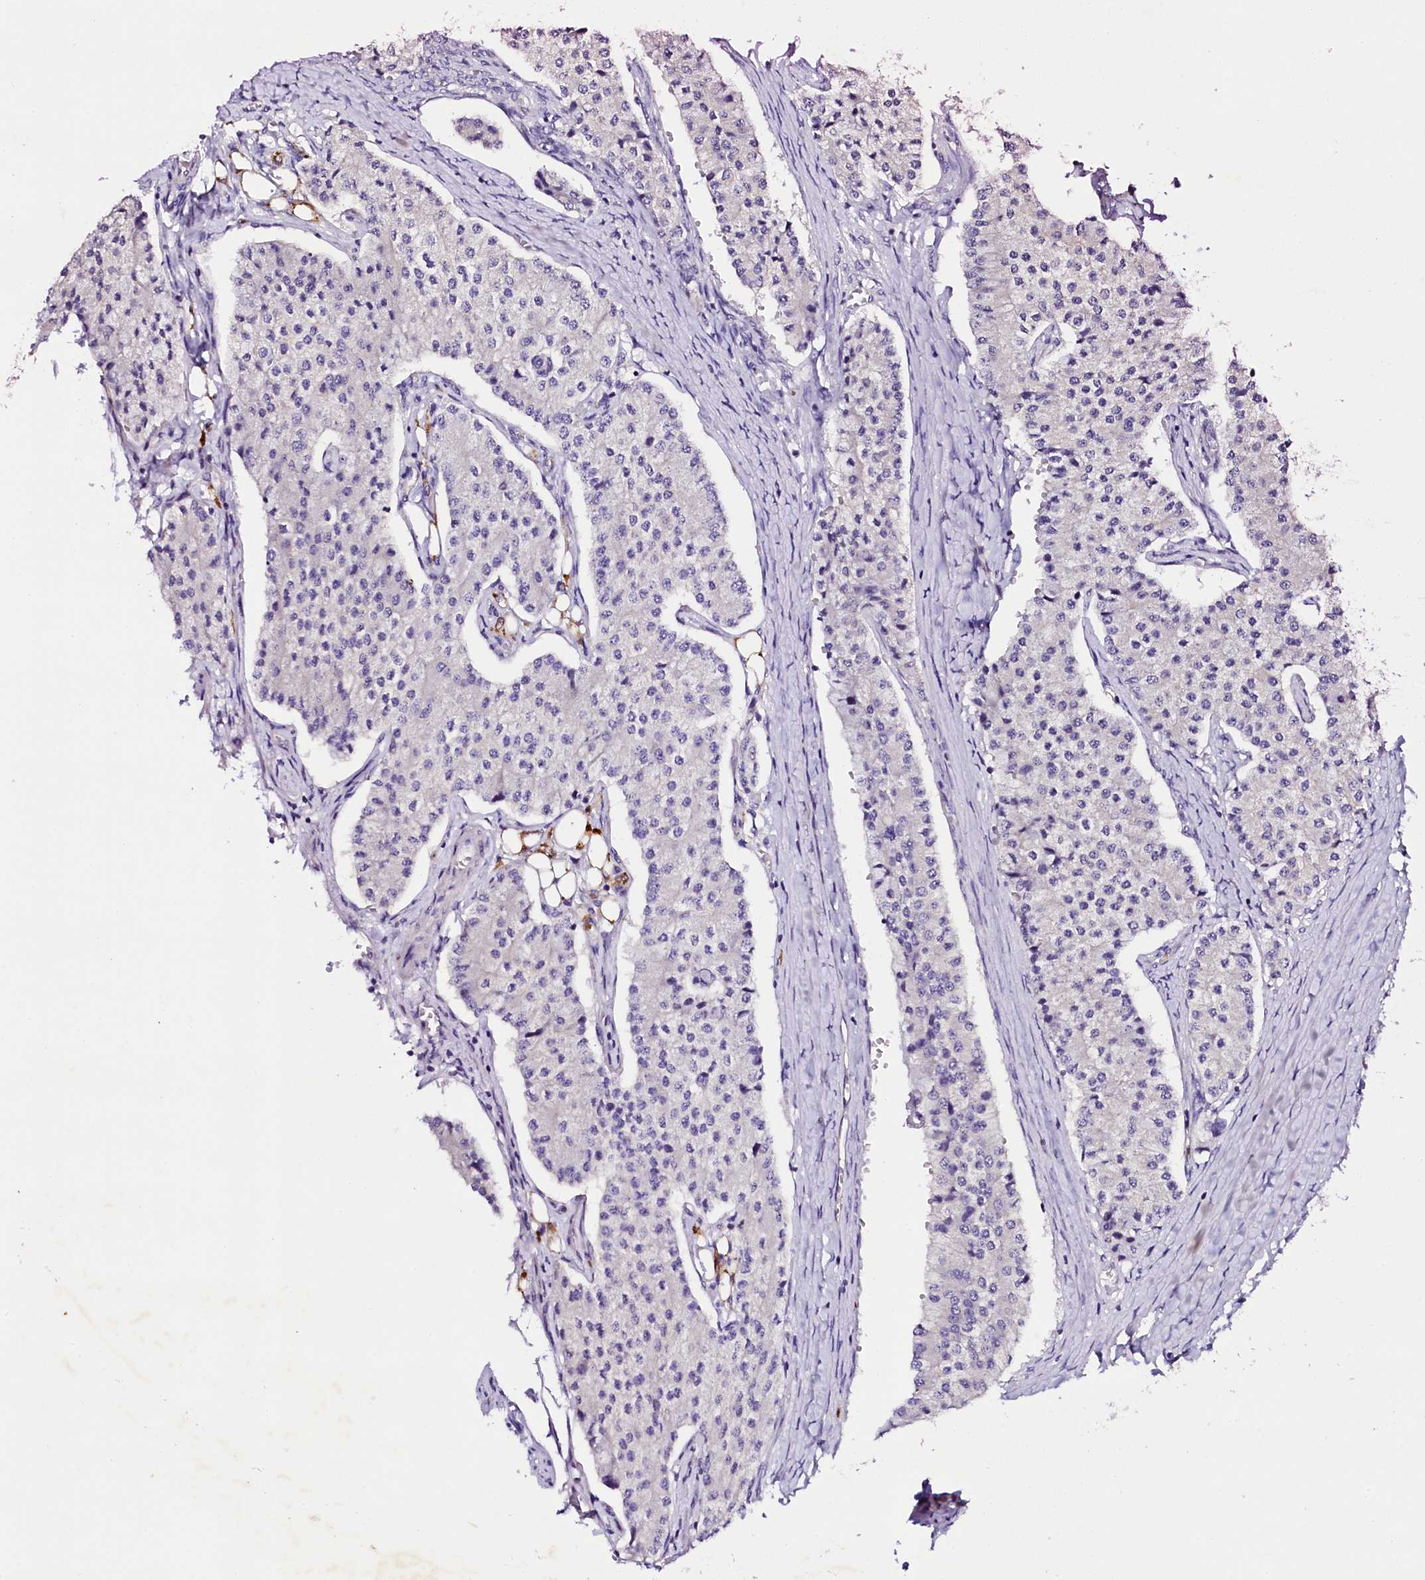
{"staining": {"intensity": "negative", "quantity": "none", "location": "none"}, "tissue": "carcinoid", "cell_type": "Tumor cells", "image_type": "cancer", "snomed": [{"axis": "morphology", "description": "Carcinoid, malignant, NOS"}, {"axis": "topography", "description": "Colon"}], "caption": "Immunohistochemical staining of human carcinoid (malignant) exhibits no significant expression in tumor cells. (DAB IHC, high magnification).", "gene": "NAA16", "patient": {"sex": "female", "age": 52}}